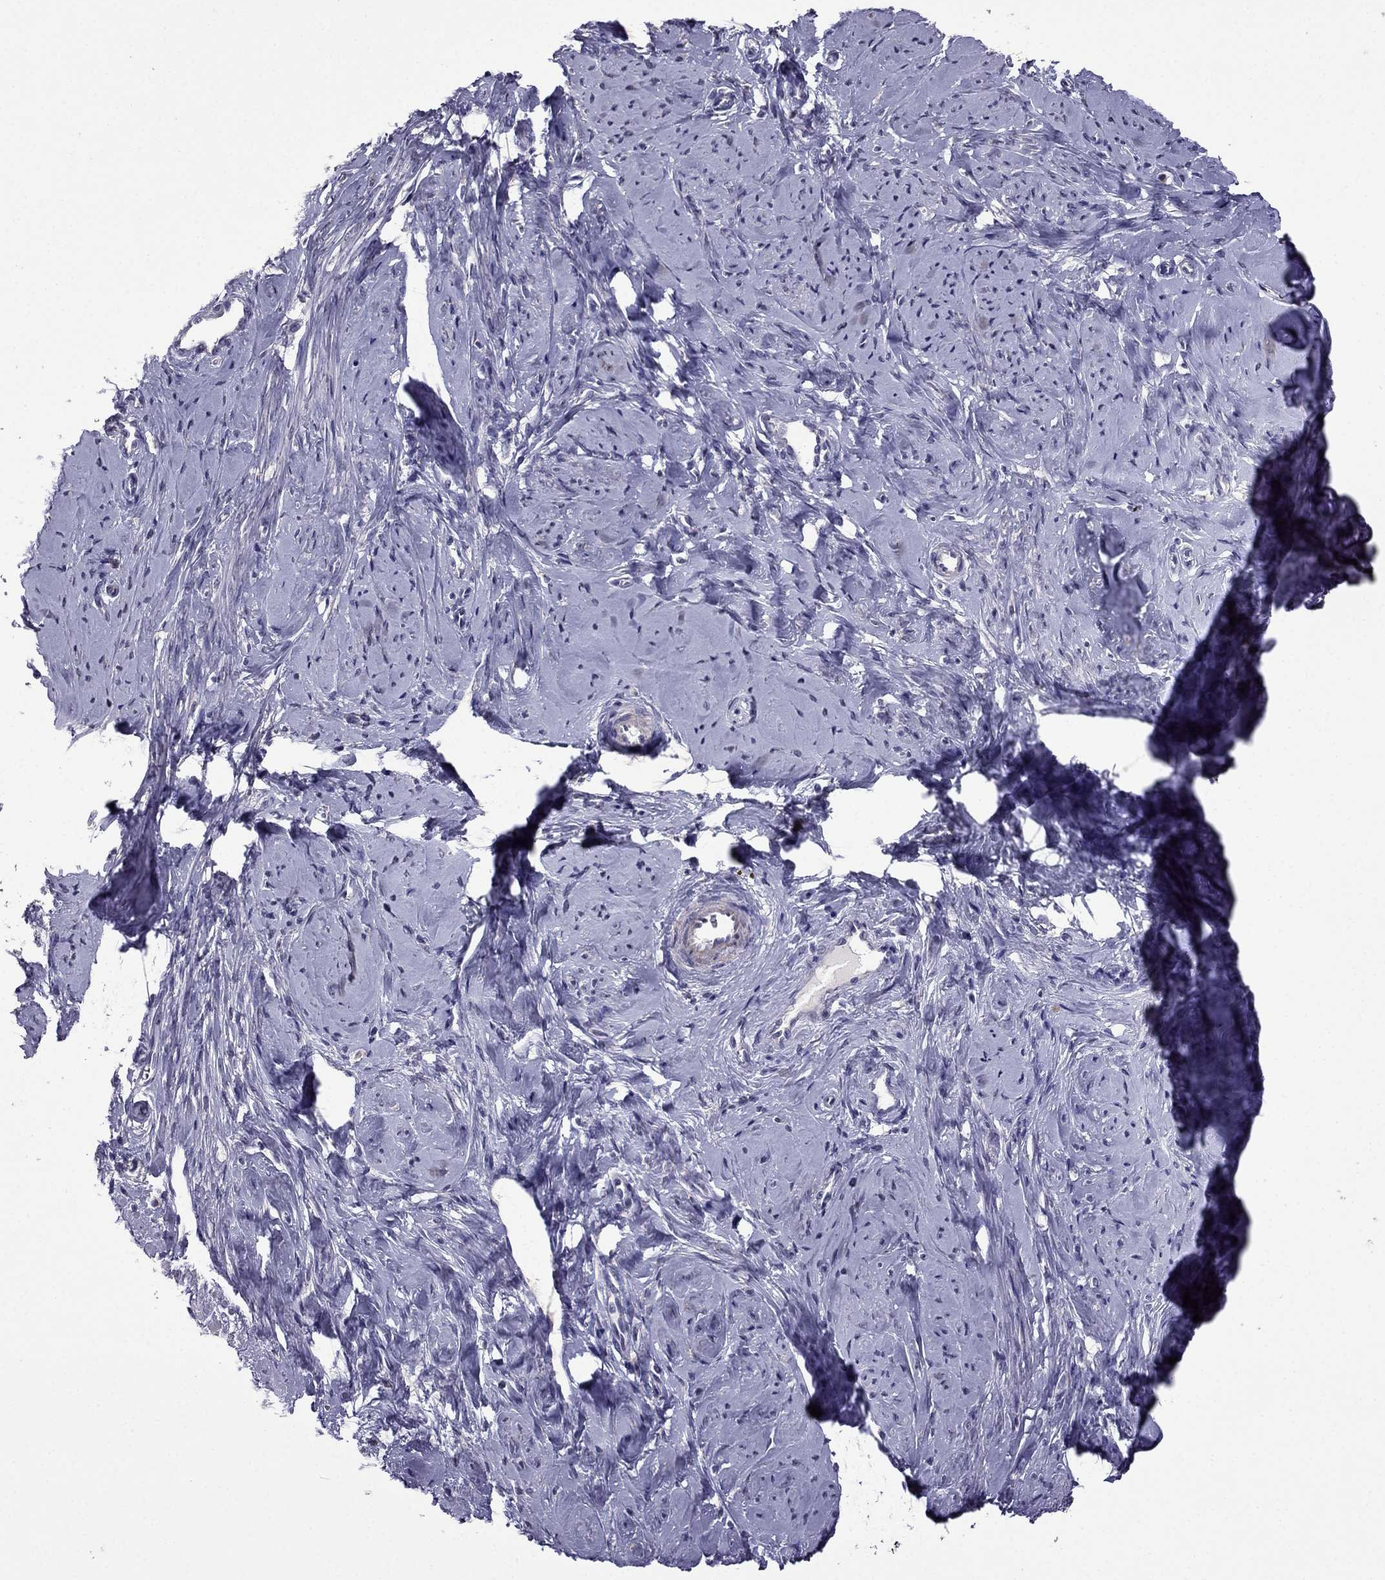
{"staining": {"intensity": "negative", "quantity": "none", "location": "none"}, "tissue": "smooth muscle", "cell_type": "Smooth muscle cells", "image_type": "normal", "snomed": [{"axis": "morphology", "description": "Normal tissue, NOS"}, {"axis": "topography", "description": "Smooth muscle"}], "caption": "High power microscopy photomicrograph of an immunohistochemistry image of unremarkable smooth muscle, revealing no significant expression in smooth muscle cells. The staining was performed using DAB (3,3'-diaminobenzidine) to visualize the protein expression in brown, while the nuclei were stained in blue with hematoxylin (Magnification: 20x).", "gene": "CDH9", "patient": {"sex": "female", "age": 48}}